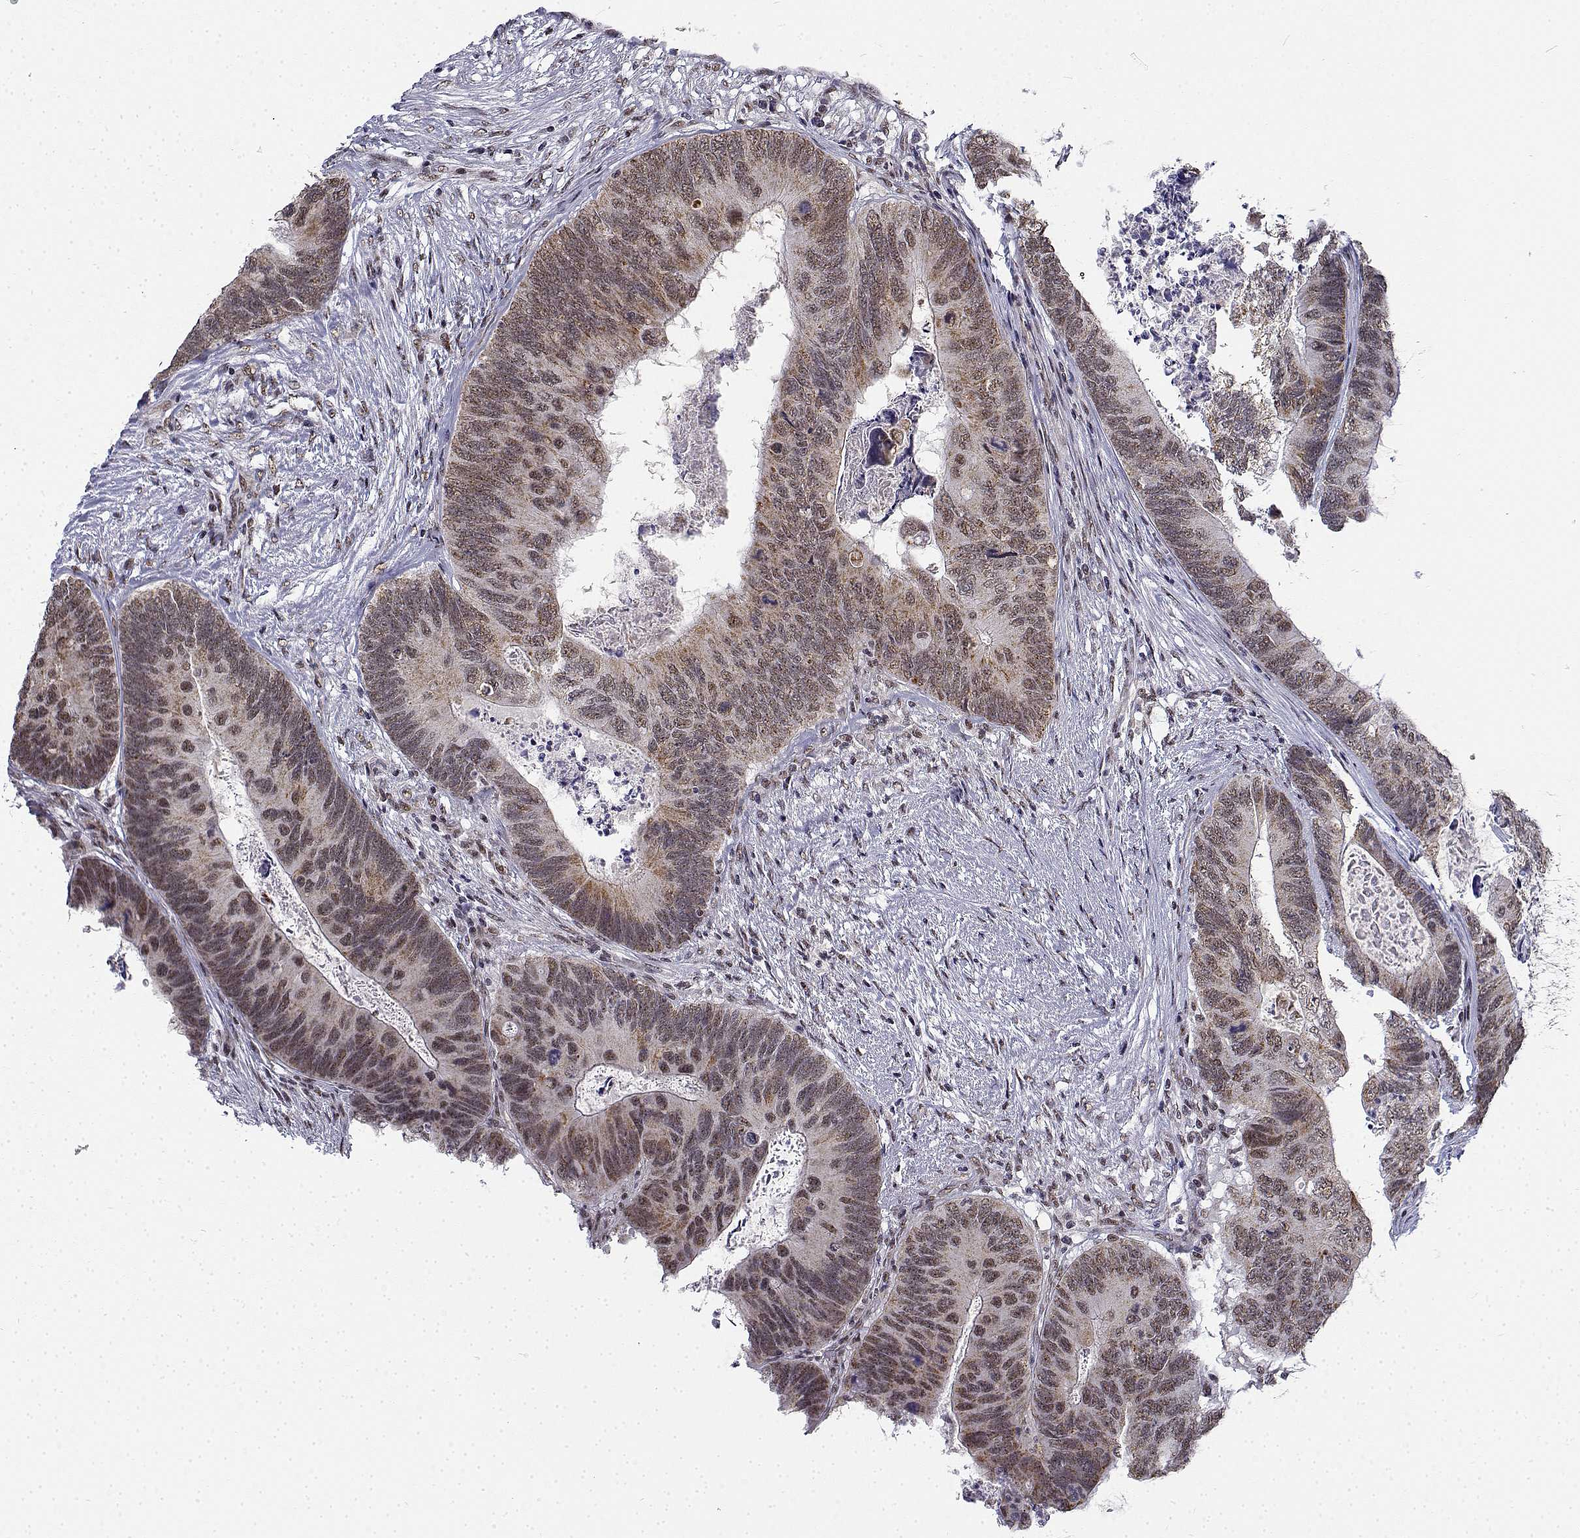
{"staining": {"intensity": "weak", "quantity": ">75%", "location": "cytoplasmic/membranous,nuclear"}, "tissue": "colorectal cancer", "cell_type": "Tumor cells", "image_type": "cancer", "snomed": [{"axis": "morphology", "description": "Adenocarcinoma, NOS"}, {"axis": "topography", "description": "Colon"}], "caption": "Immunohistochemical staining of human colorectal cancer (adenocarcinoma) displays weak cytoplasmic/membranous and nuclear protein staining in about >75% of tumor cells.", "gene": "BCAS2", "patient": {"sex": "female", "age": 67}}